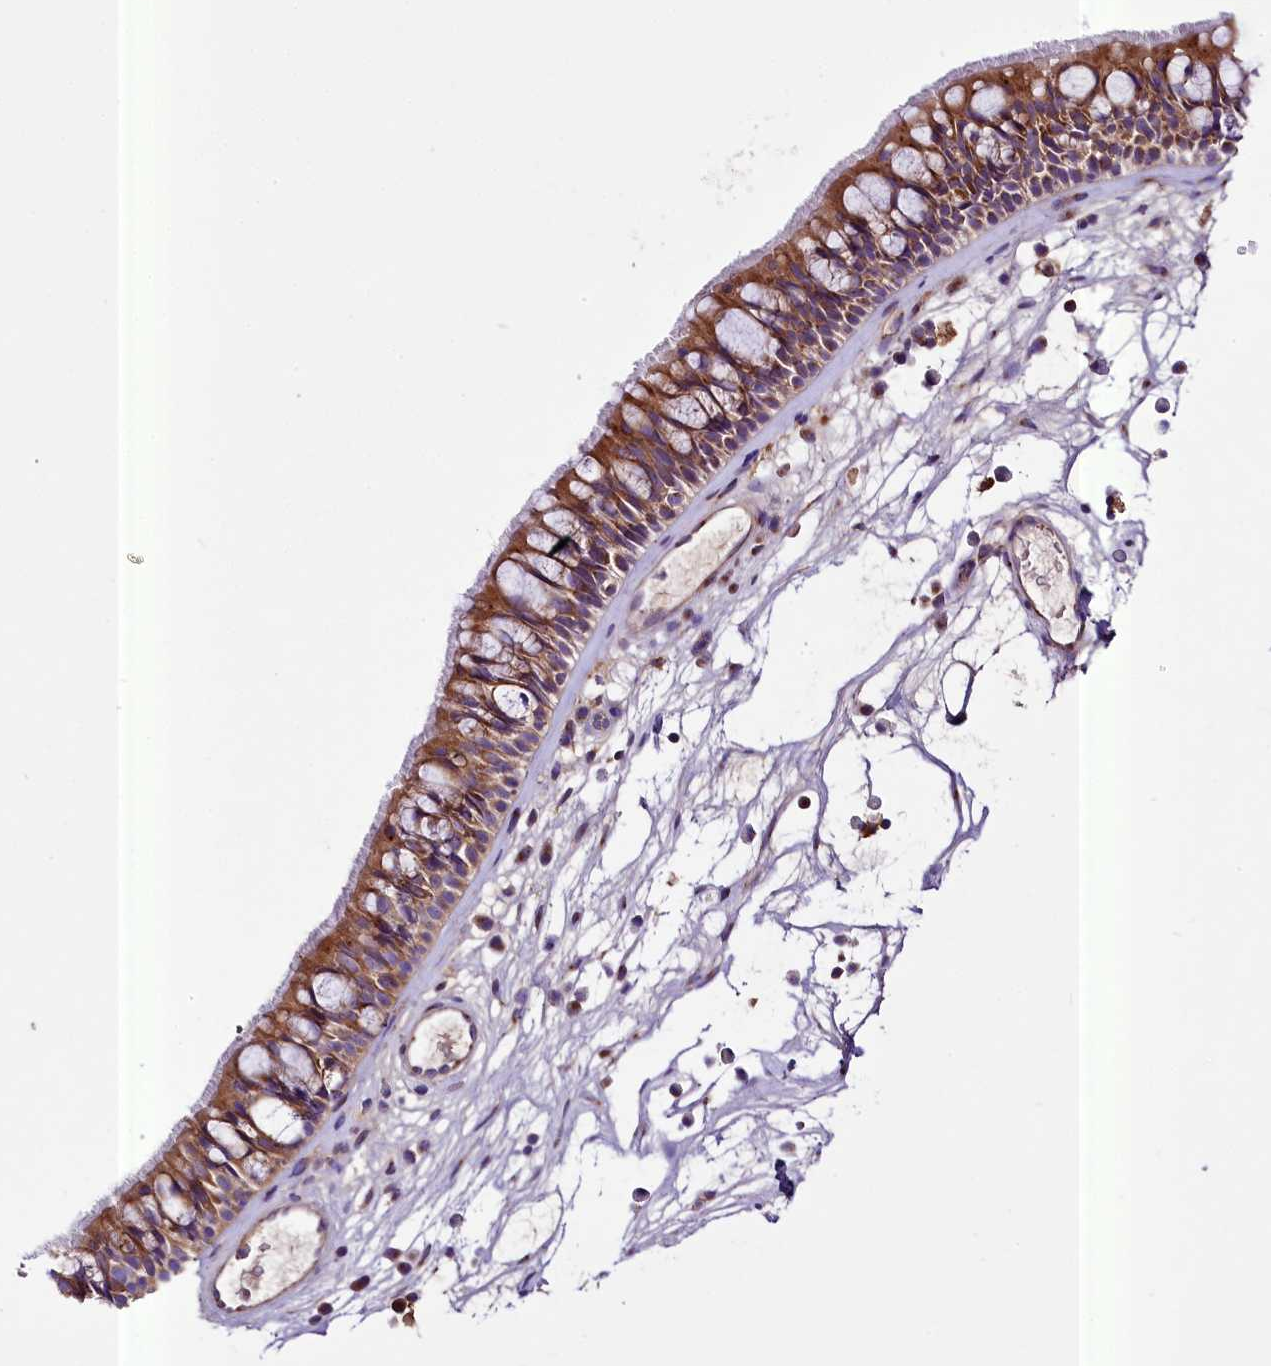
{"staining": {"intensity": "moderate", "quantity": ">75%", "location": "cytoplasmic/membranous"}, "tissue": "nasopharynx", "cell_type": "Respiratory epithelial cells", "image_type": "normal", "snomed": [{"axis": "morphology", "description": "Normal tissue, NOS"}, {"axis": "morphology", "description": "Inflammation, NOS"}, {"axis": "morphology", "description": "Malignant melanoma, Metastatic site"}, {"axis": "topography", "description": "Nasopharynx"}], "caption": "This micrograph shows IHC staining of benign nasopharynx, with medium moderate cytoplasmic/membranous expression in about >75% of respiratory epithelial cells.", "gene": "PEMT", "patient": {"sex": "male", "age": 70}}